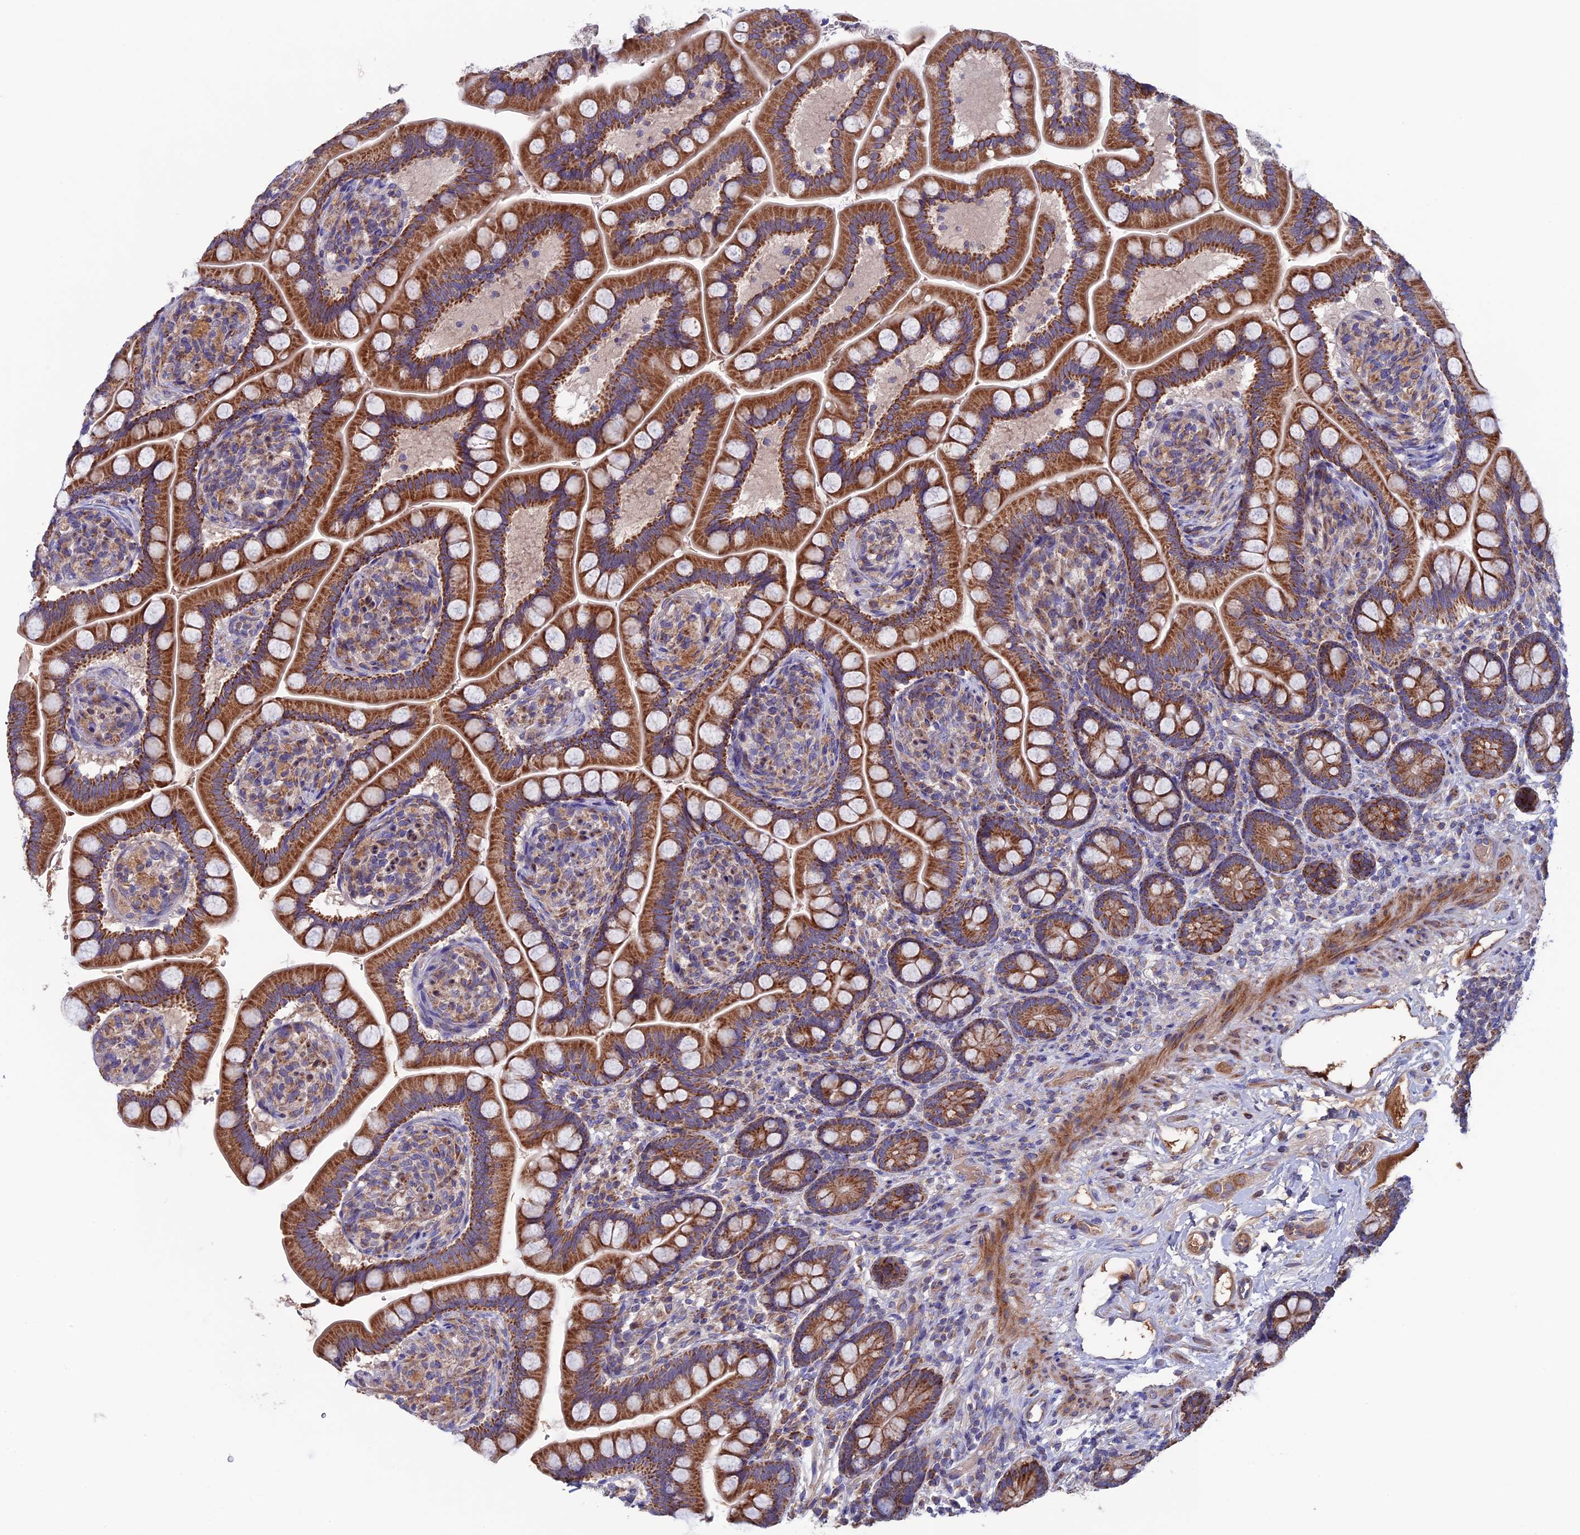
{"staining": {"intensity": "strong", "quantity": ">75%", "location": "cytoplasmic/membranous"}, "tissue": "small intestine", "cell_type": "Glandular cells", "image_type": "normal", "snomed": [{"axis": "morphology", "description": "Normal tissue, NOS"}, {"axis": "topography", "description": "Small intestine"}], "caption": "This is an image of immunohistochemistry staining of benign small intestine, which shows strong staining in the cytoplasmic/membranous of glandular cells.", "gene": "SLC15A5", "patient": {"sex": "female", "age": 64}}